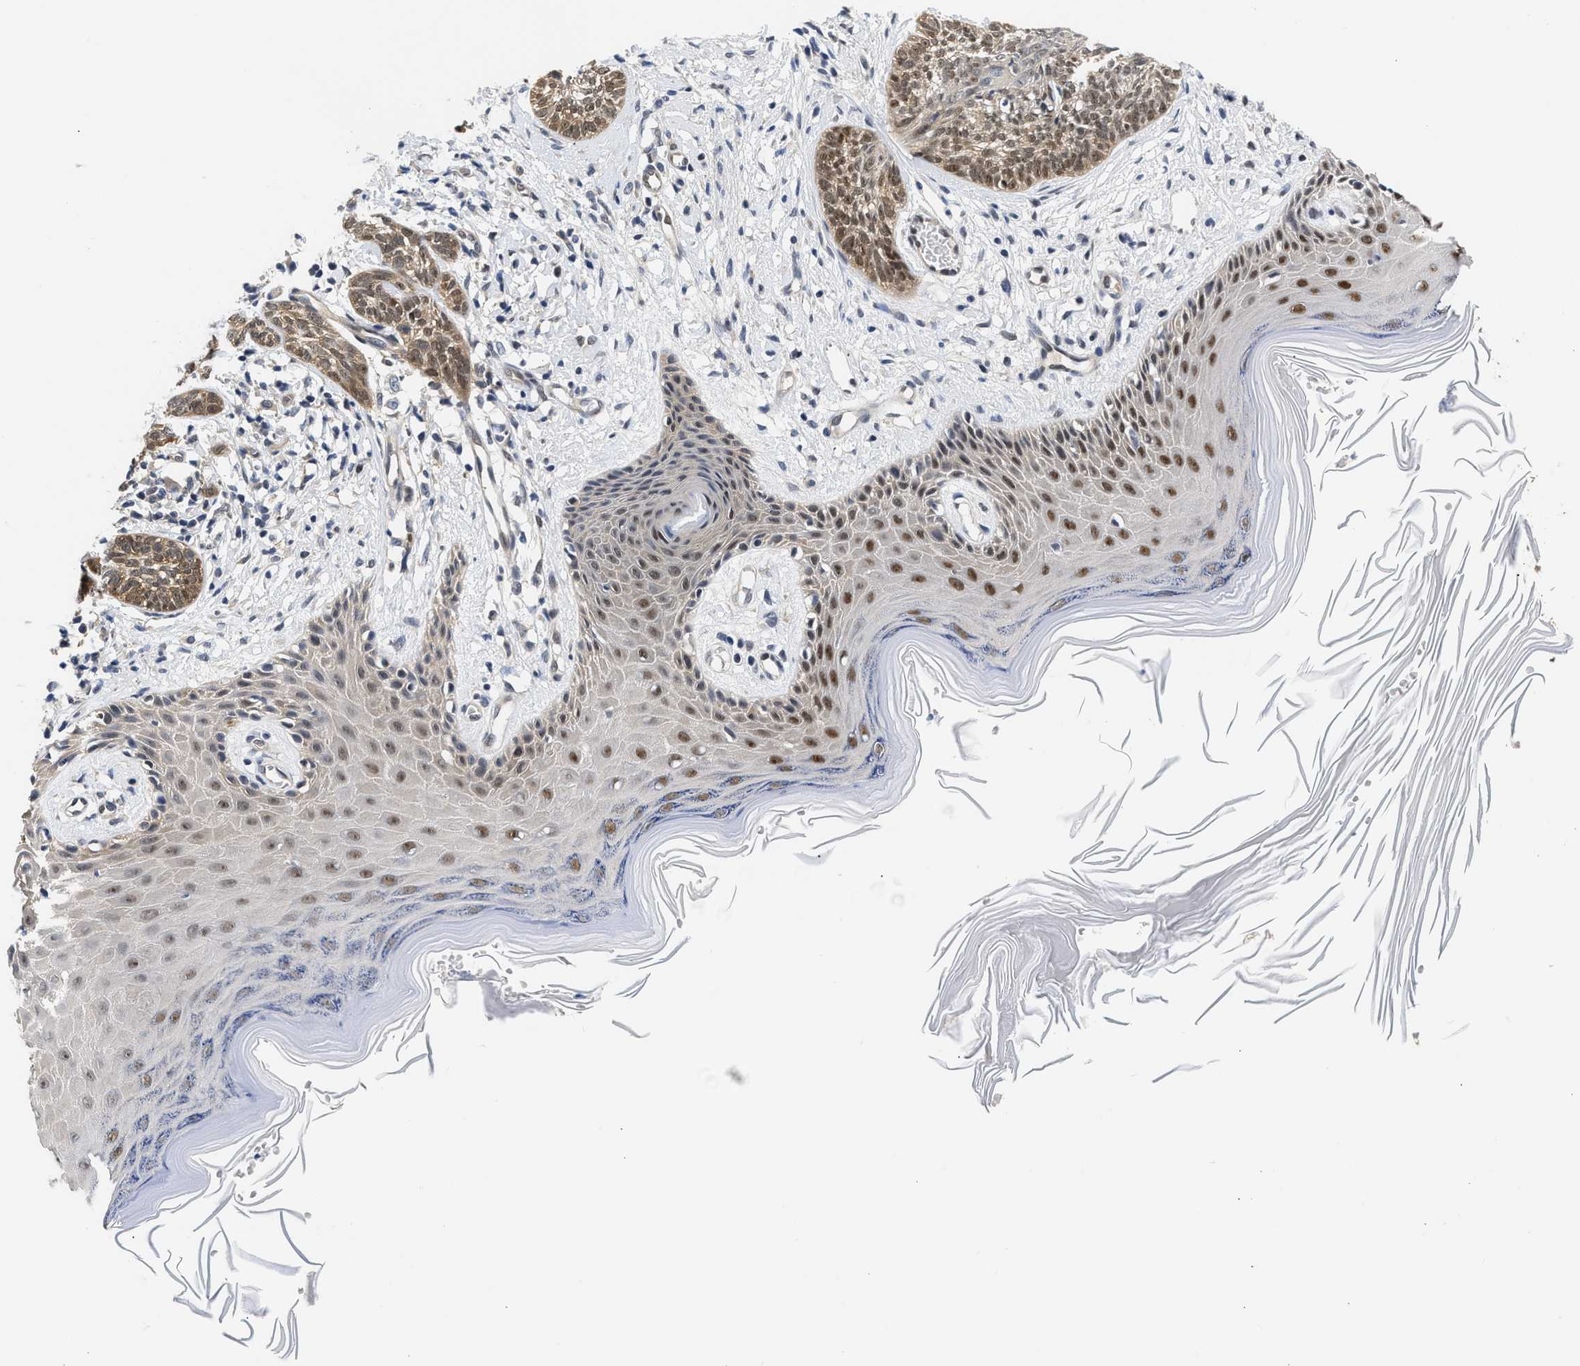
{"staining": {"intensity": "moderate", "quantity": ">75%", "location": "cytoplasmic/membranous,nuclear"}, "tissue": "skin cancer", "cell_type": "Tumor cells", "image_type": "cancer", "snomed": [{"axis": "morphology", "description": "Basal cell carcinoma"}, {"axis": "topography", "description": "Skin"}], "caption": "About >75% of tumor cells in basal cell carcinoma (skin) exhibit moderate cytoplasmic/membranous and nuclear protein expression as visualized by brown immunohistochemical staining.", "gene": "XPO5", "patient": {"sex": "female", "age": 59}}